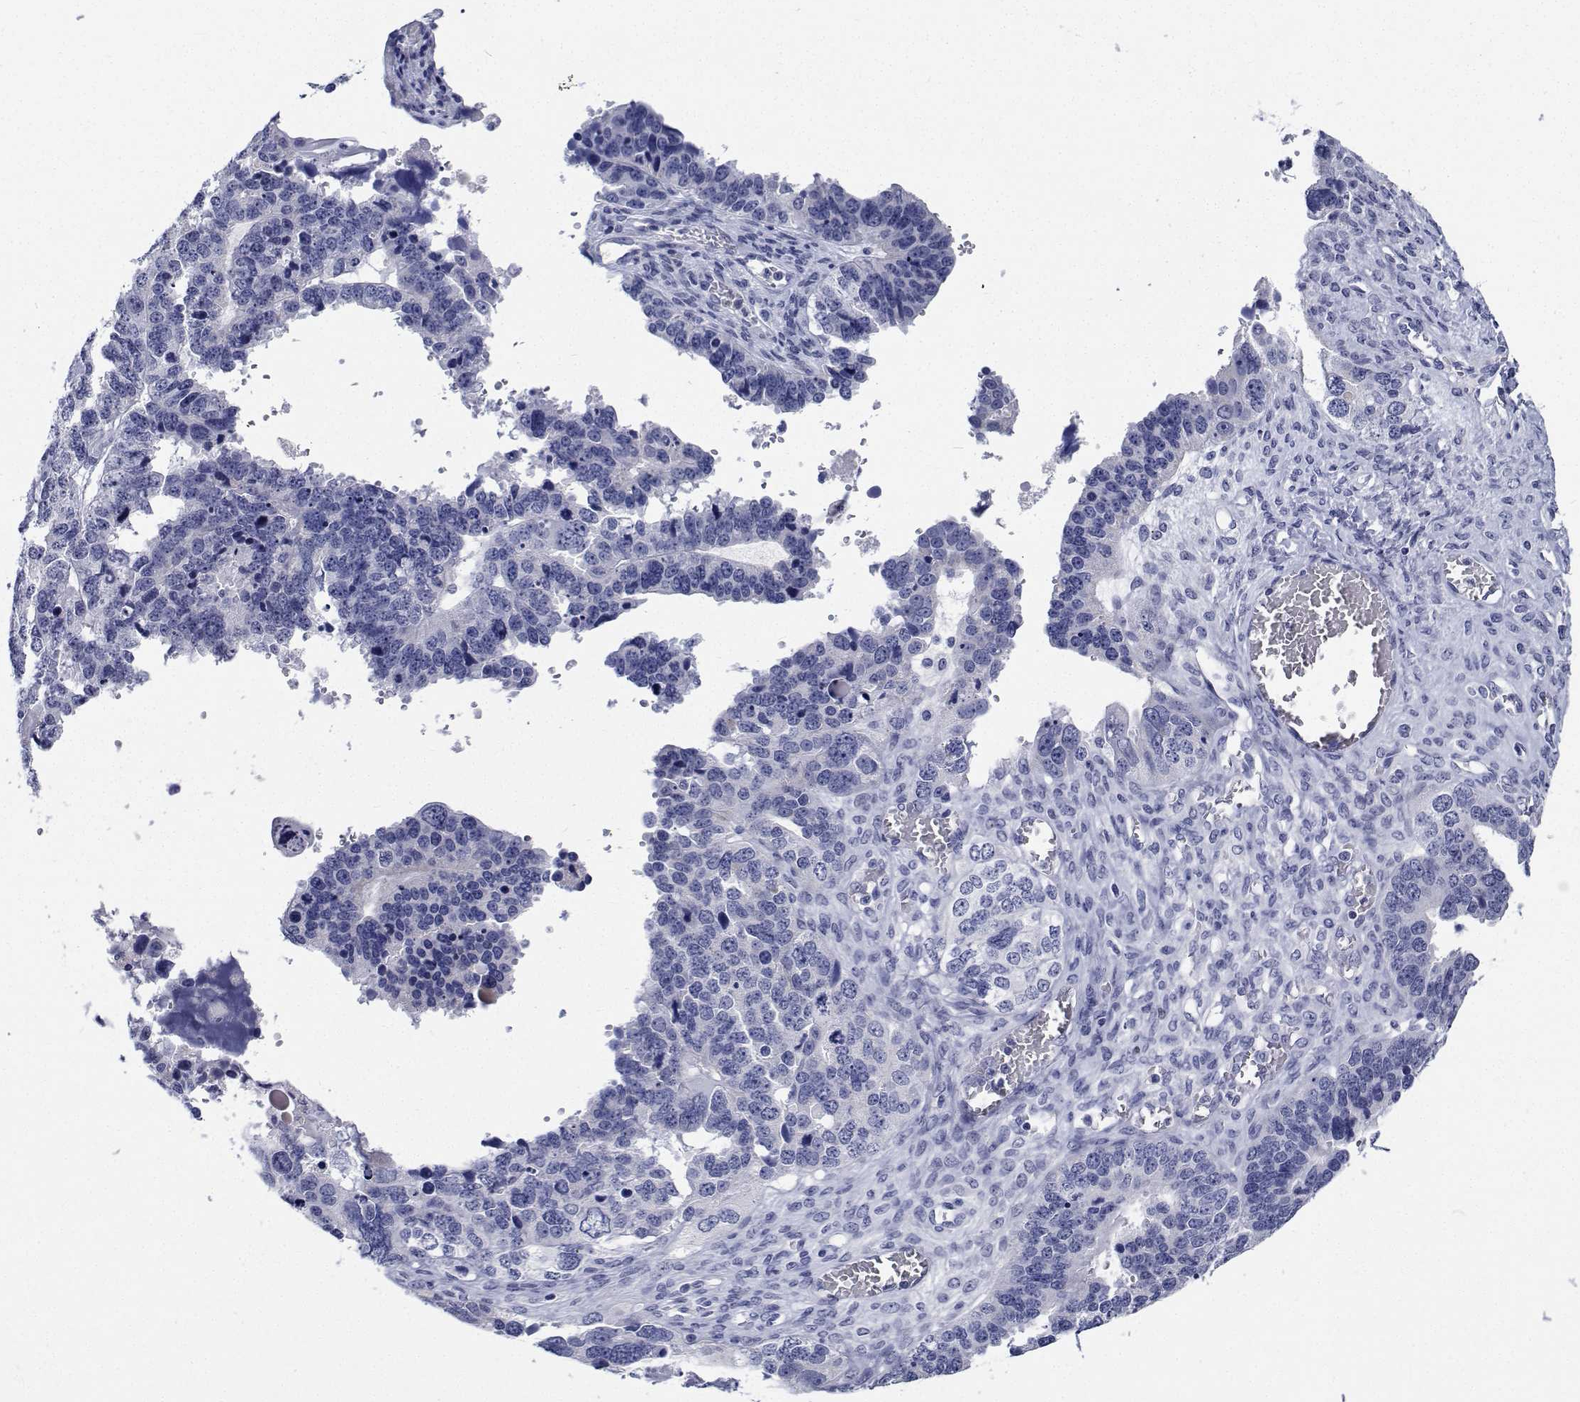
{"staining": {"intensity": "negative", "quantity": "none", "location": "none"}, "tissue": "ovarian cancer", "cell_type": "Tumor cells", "image_type": "cancer", "snomed": [{"axis": "morphology", "description": "Cystadenocarcinoma, serous, NOS"}, {"axis": "topography", "description": "Ovary"}], "caption": "An IHC micrograph of ovarian serous cystadenocarcinoma is shown. There is no staining in tumor cells of ovarian serous cystadenocarcinoma. (DAB immunohistochemistry with hematoxylin counter stain).", "gene": "PLXNA4", "patient": {"sex": "female", "age": 76}}